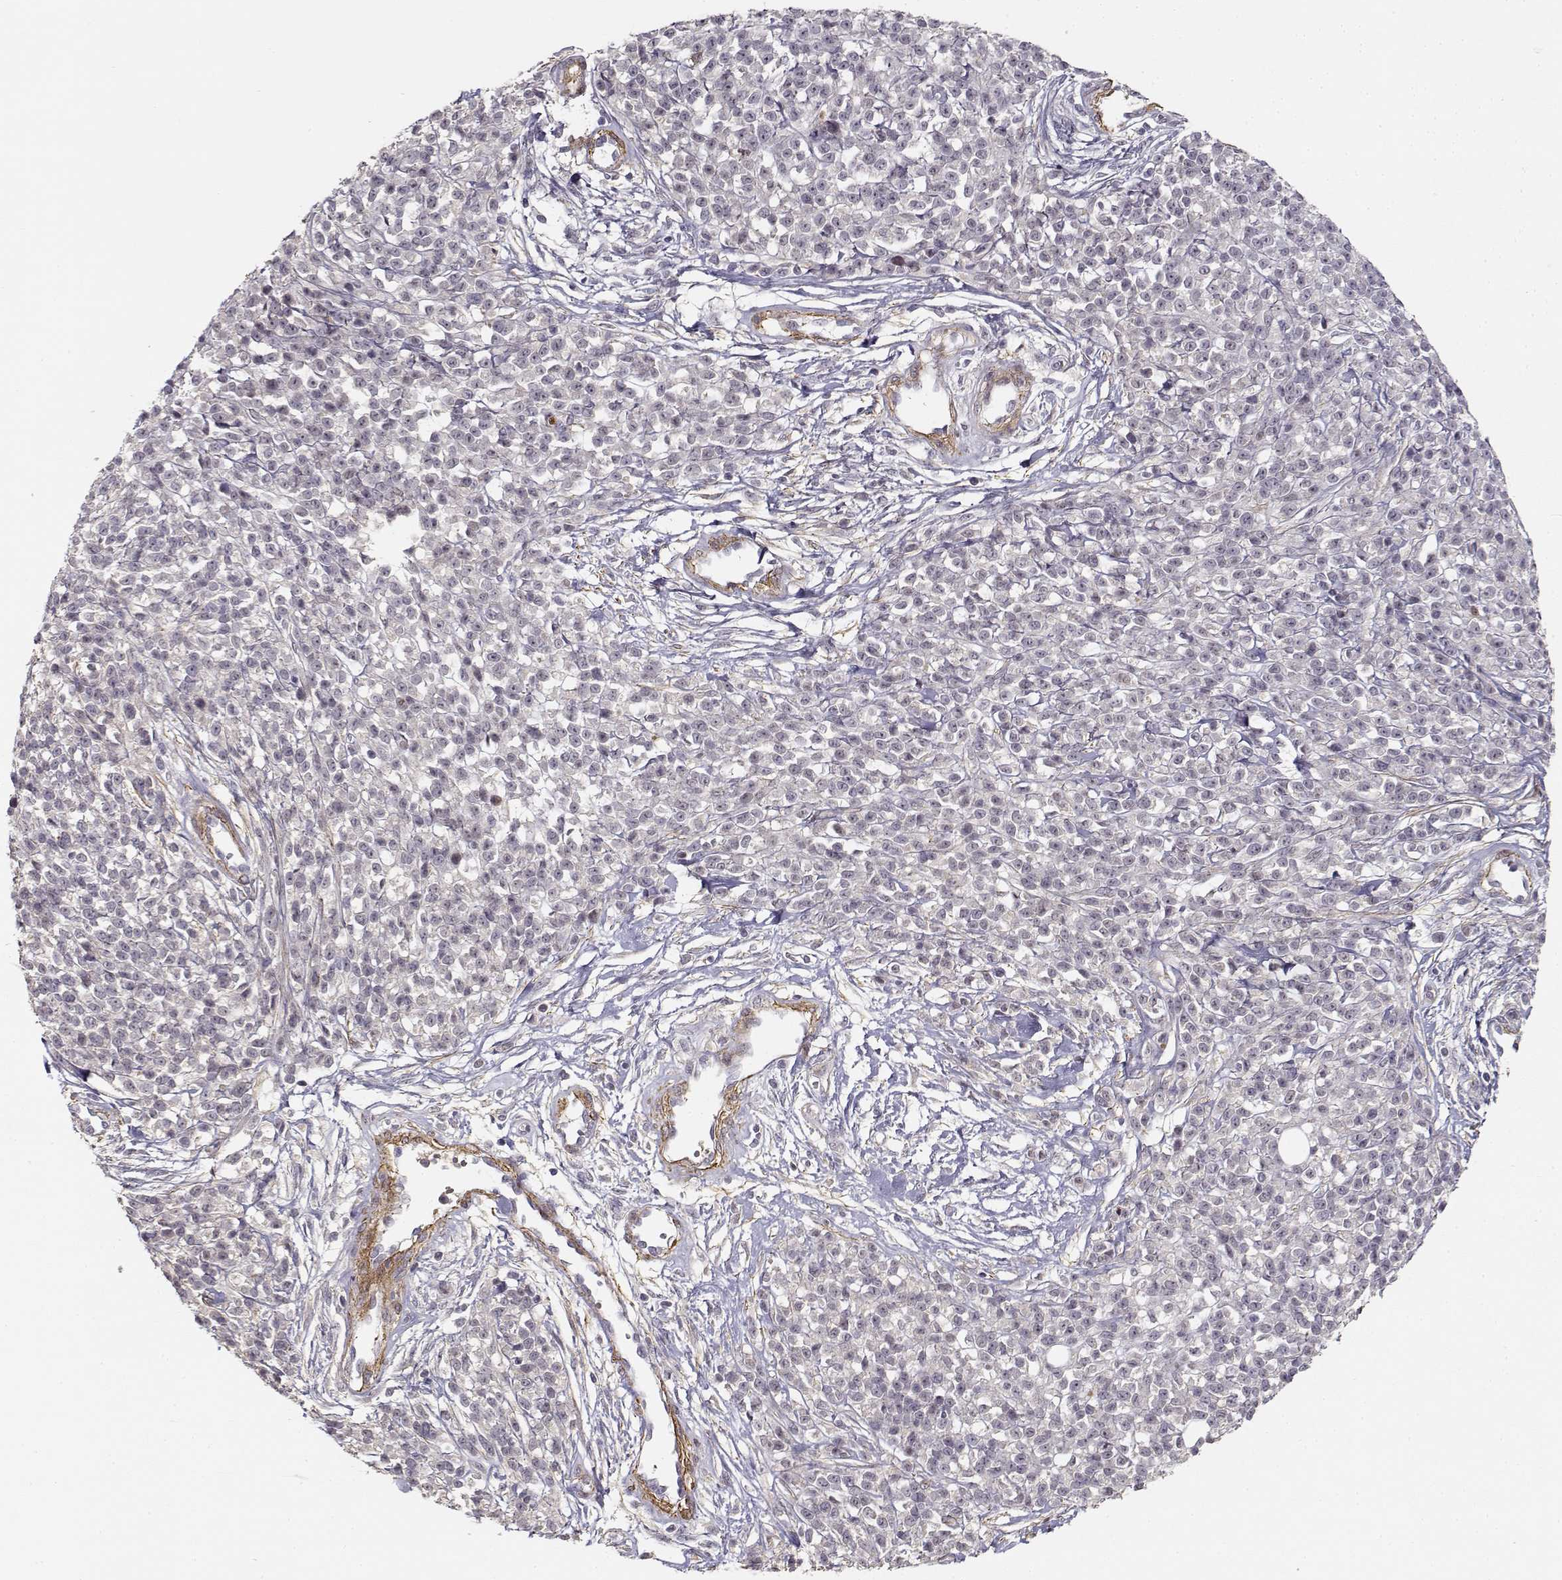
{"staining": {"intensity": "negative", "quantity": "none", "location": "none"}, "tissue": "melanoma", "cell_type": "Tumor cells", "image_type": "cancer", "snomed": [{"axis": "morphology", "description": "Malignant melanoma, NOS"}, {"axis": "topography", "description": "Skin"}, {"axis": "topography", "description": "Skin of trunk"}], "caption": "Immunohistochemistry (IHC) image of neoplastic tissue: human malignant melanoma stained with DAB (3,3'-diaminobenzidine) exhibits no significant protein staining in tumor cells.", "gene": "RGS9BP", "patient": {"sex": "male", "age": 74}}